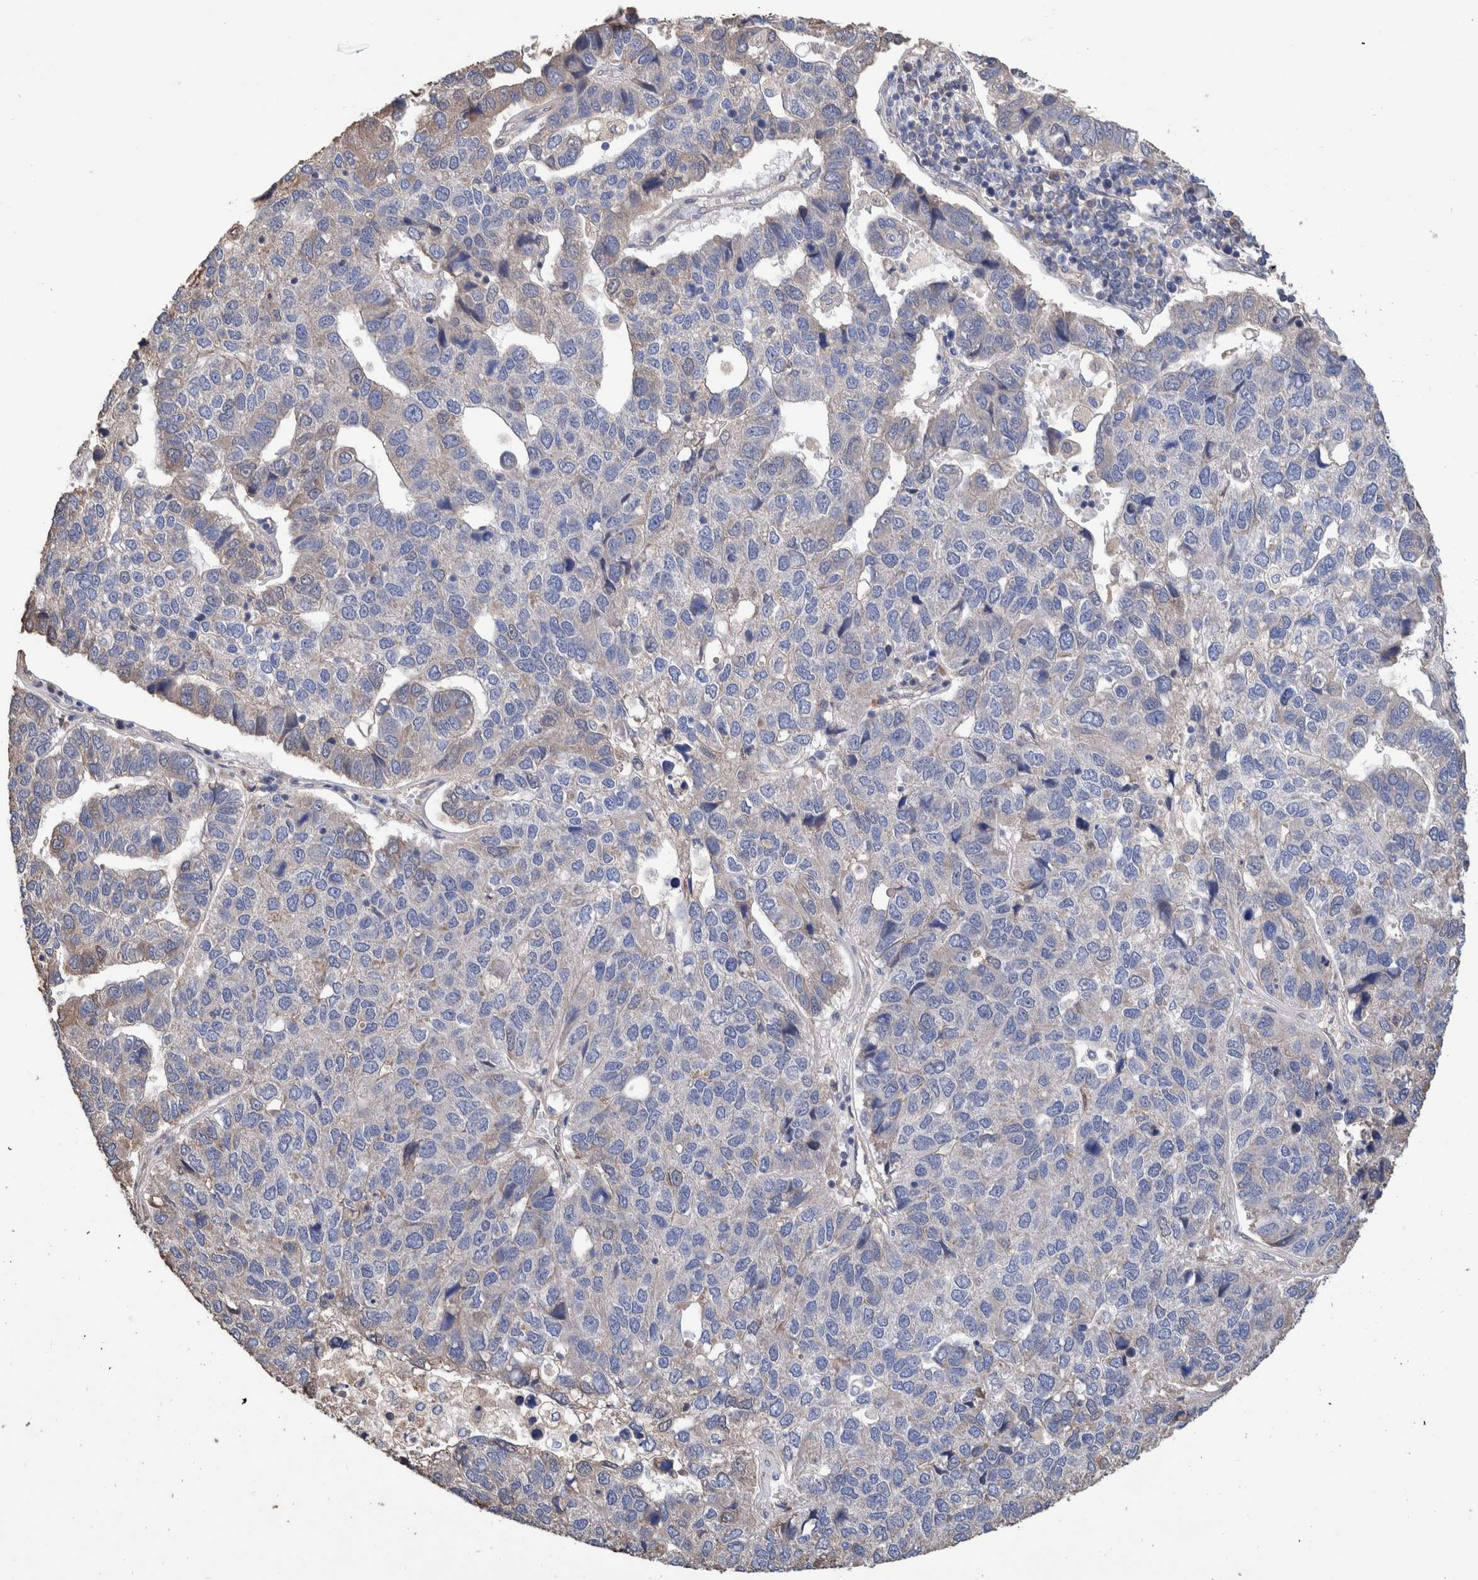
{"staining": {"intensity": "negative", "quantity": "none", "location": "none"}, "tissue": "pancreatic cancer", "cell_type": "Tumor cells", "image_type": "cancer", "snomed": [{"axis": "morphology", "description": "Adenocarcinoma, NOS"}, {"axis": "topography", "description": "Pancreas"}], "caption": "A histopathology image of human pancreatic cancer (adenocarcinoma) is negative for staining in tumor cells.", "gene": "SLC45A4", "patient": {"sex": "female", "age": 61}}